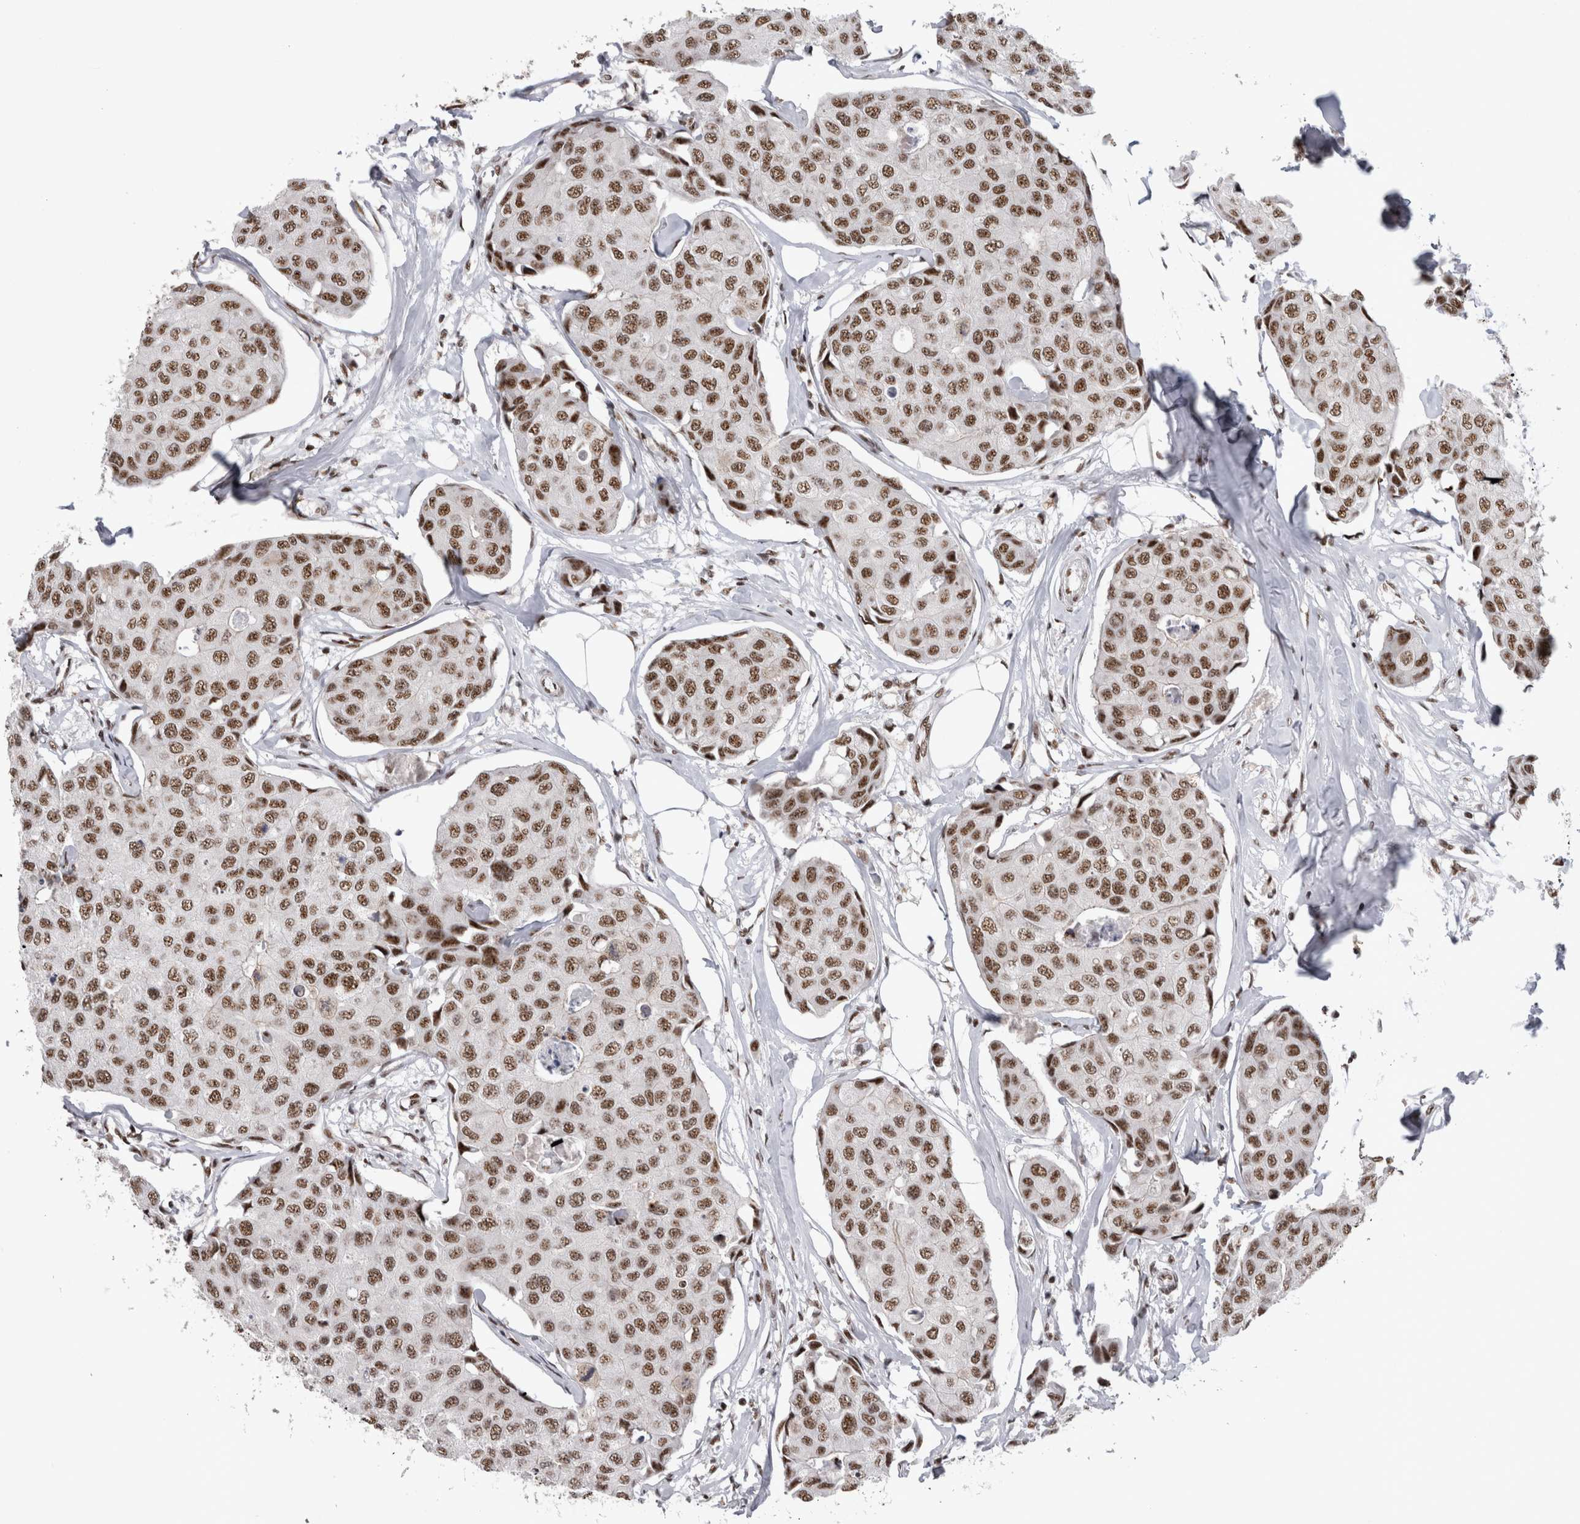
{"staining": {"intensity": "moderate", "quantity": ">75%", "location": "nuclear"}, "tissue": "breast cancer", "cell_type": "Tumor cells", "image_type": "cancer", "snomed": [{"axis": "morphology", "description": "Duct carcinoma"}, {"axis": "topography", "description": "Breast"}], "caption": "Immunohistochemistry staining of intraductal carcinoma (breast), which exhibits medium levels of moderate nuclear positivity in about >75% of tumor cells indicating moderate nuclear protein staining. The staining was performed using DAB (brown) for protein detection and nuclei were counterstained in hematoxylin (blue).", "gene": "CDK11A", "patient": {"sex": "female", "age": 80}}